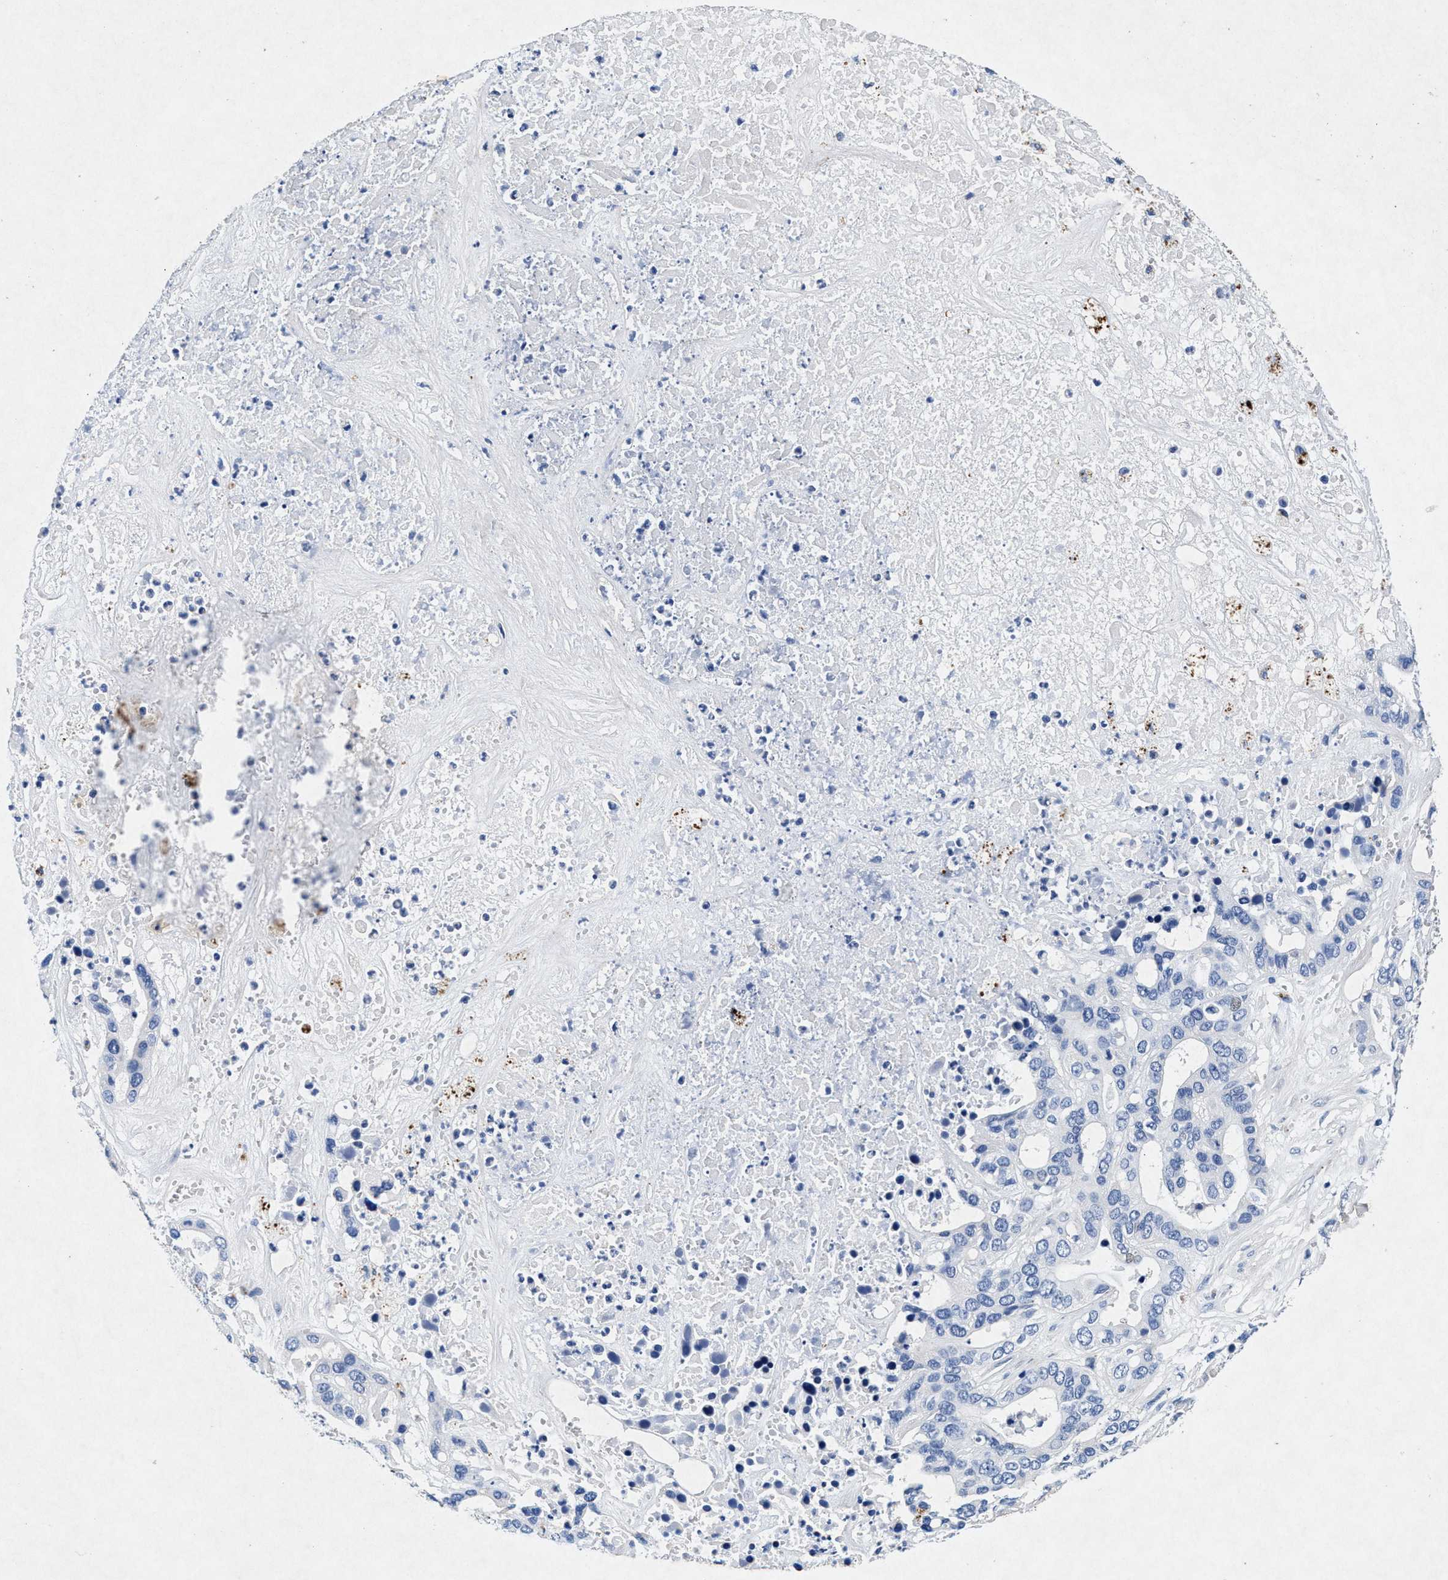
{"staining": {"intensity": "negative", "quantity": "none", "location": "none"}, "tissue": "liver cancer", "cell_type": "Tumor cells", "image_type": "cancer", "snomed": [{"axis": "morphology", "description": "Cholangiocarcinoma"}, {"axis": "topography", "description": "Liver"}], "caption": "A photomicrograph of cholangiocarcinoma (liver) stained for a protein demonstrates no brown staining in tumor cells.", "gene": "MAP6", "patient": {"sex": "female", "age": 65}}